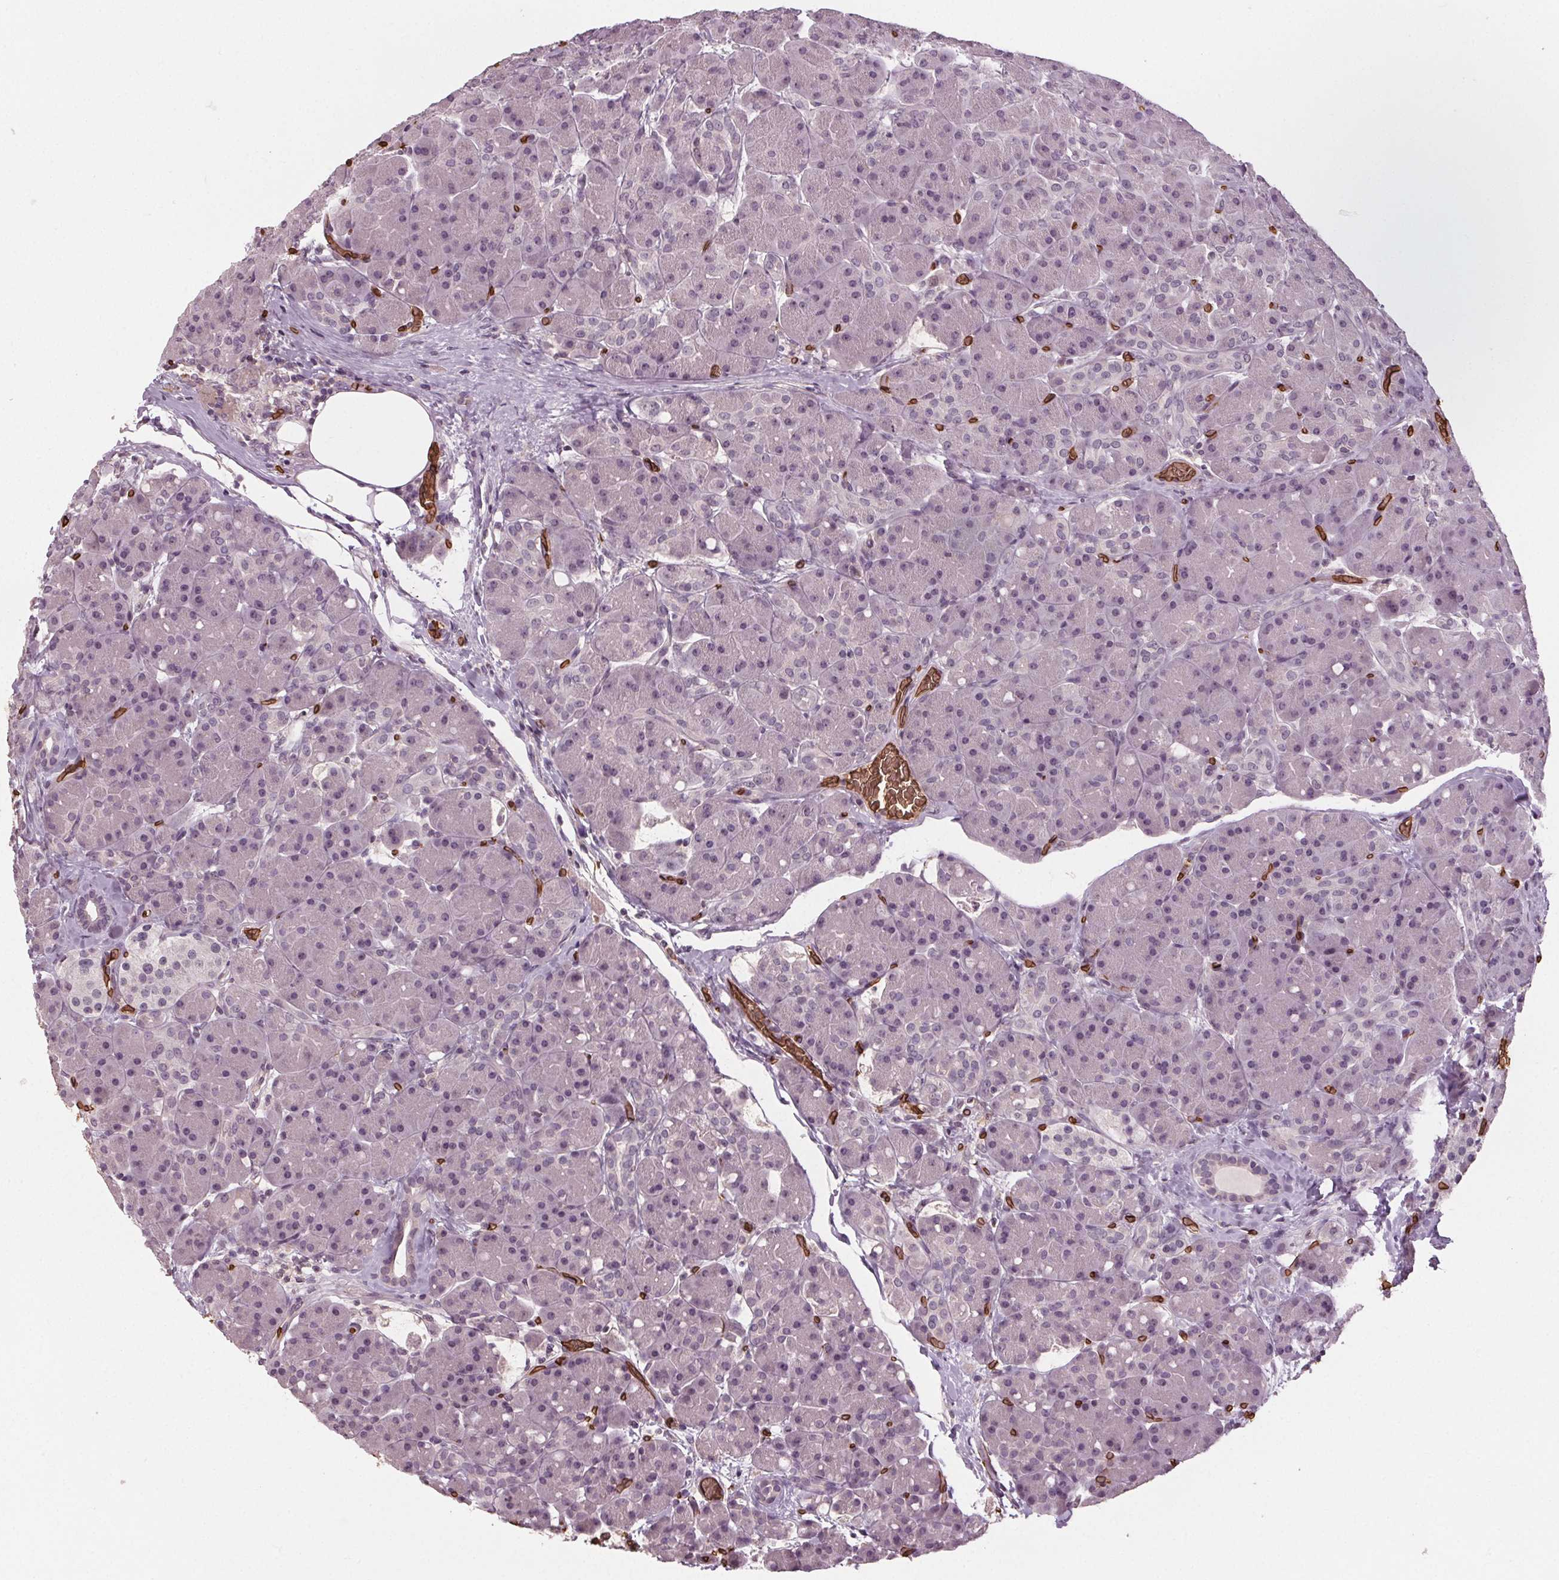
{"staining": {"intensity": "negative", "quantity": "none", "location": "none"}, "tissue": "pancreas", "cell_type": "Exocrine glandular cells", "image_type": "normal", "snomed": [{"axis": "morphology", "description": "Normal tissue, NOS"}, {"axis": "topography", "description": "Pancreas"}], "caption": "This is an IHC image of benign human pancreas. There is no positivity in exocrine glandular cells.", "gene": "SLC4A1", "patient": {"sex": "male", "age": 55}}